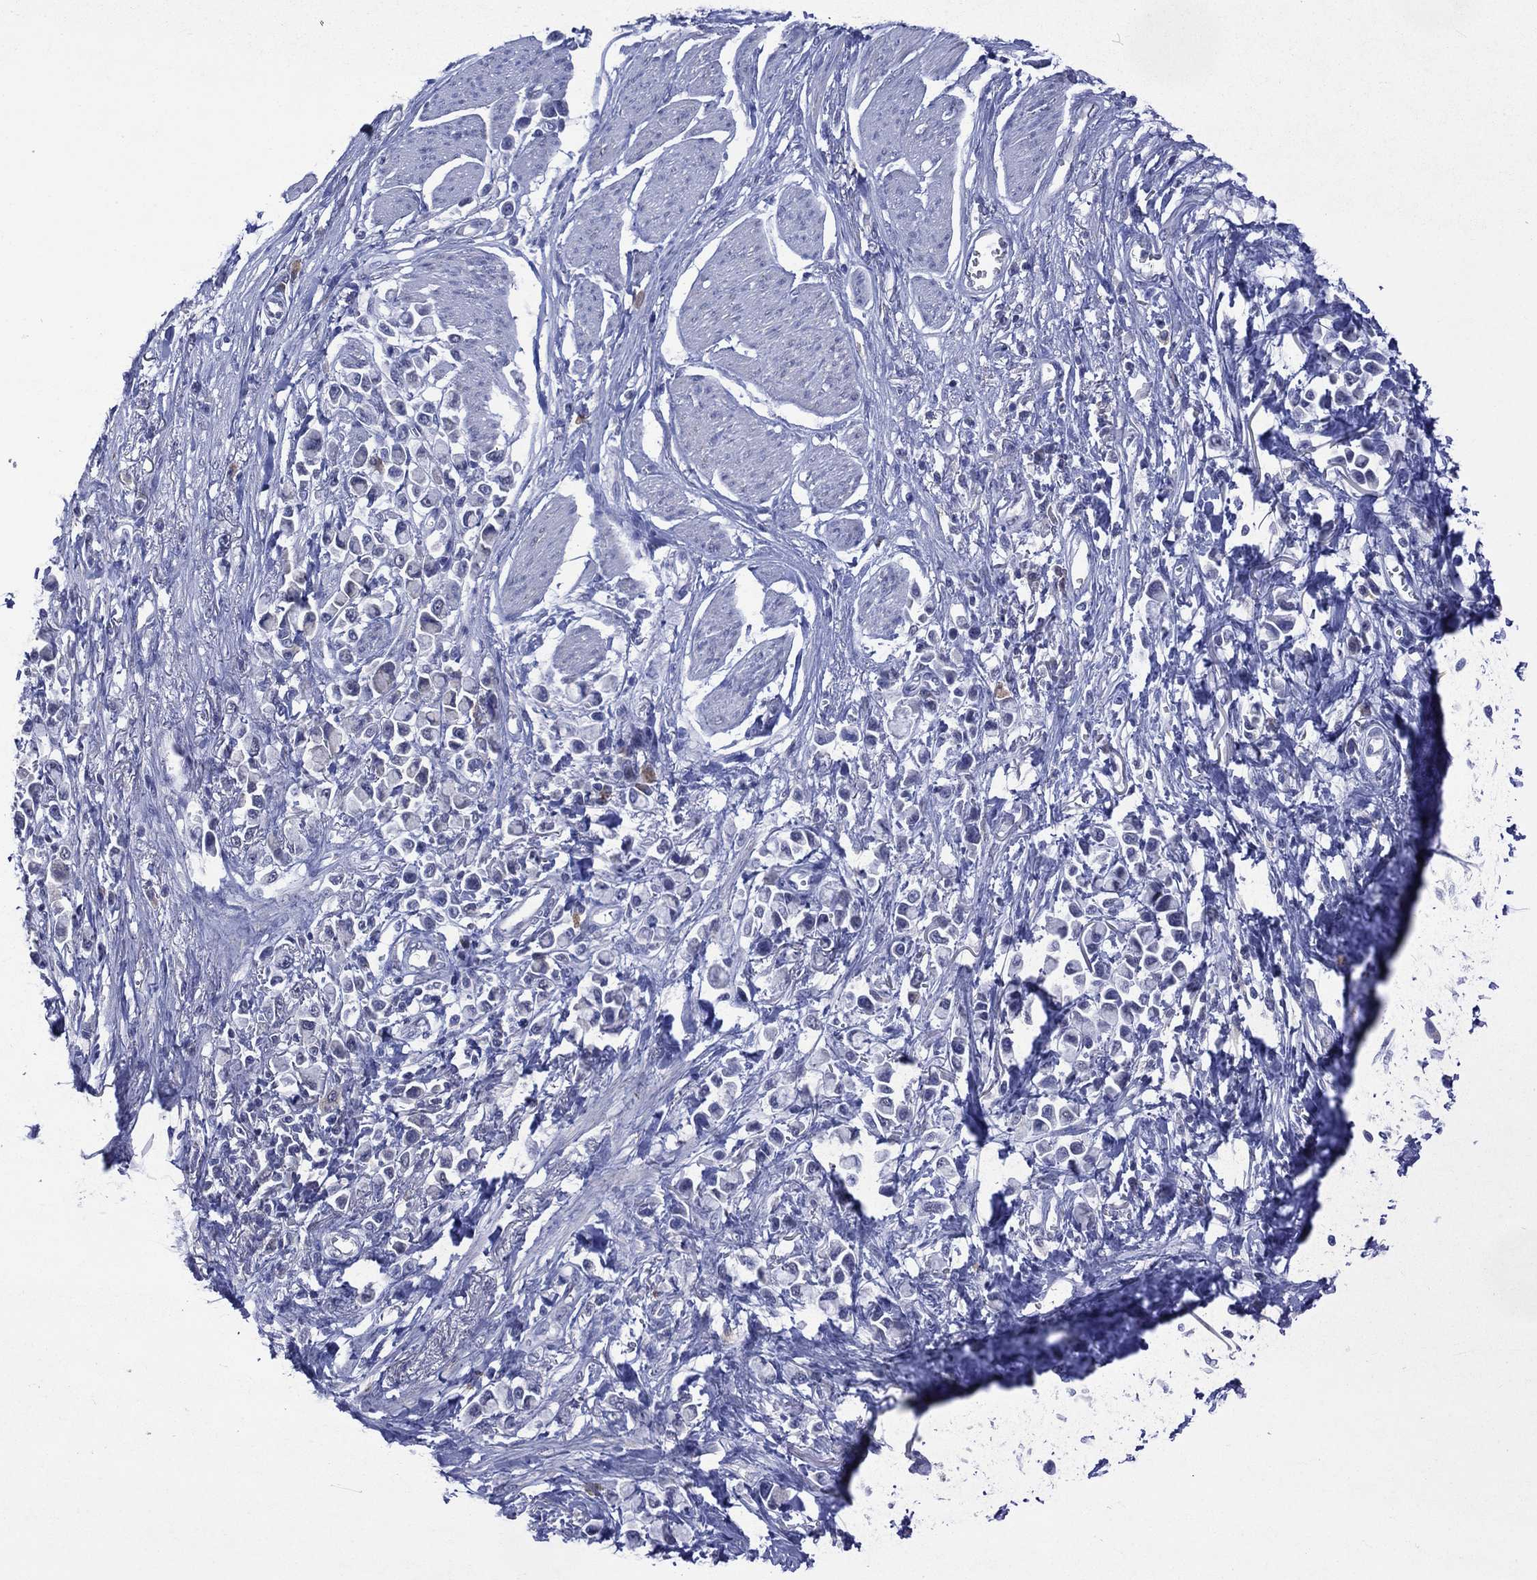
{"staining": {"intensity": "negative", "quantity": "none", "location": "none"}, "tissue": "stomach cancer", "cell_type": "Tumor cells", "image_type": "cancer", "snomed": [{"axis": "morphology", "description": "Adenocarcinoma, NOS"}, {"axis": "topography", "description": "Stomach"}], "caption": "Tumor cells are negative for brown protein staining in stomach adenocarcinoma. (Brightfield microscopy of DAB immunohistochemistry (IHC) at high magnification).", "gene": "ASB10", "patient": {"sex": "female", "age": 81}}